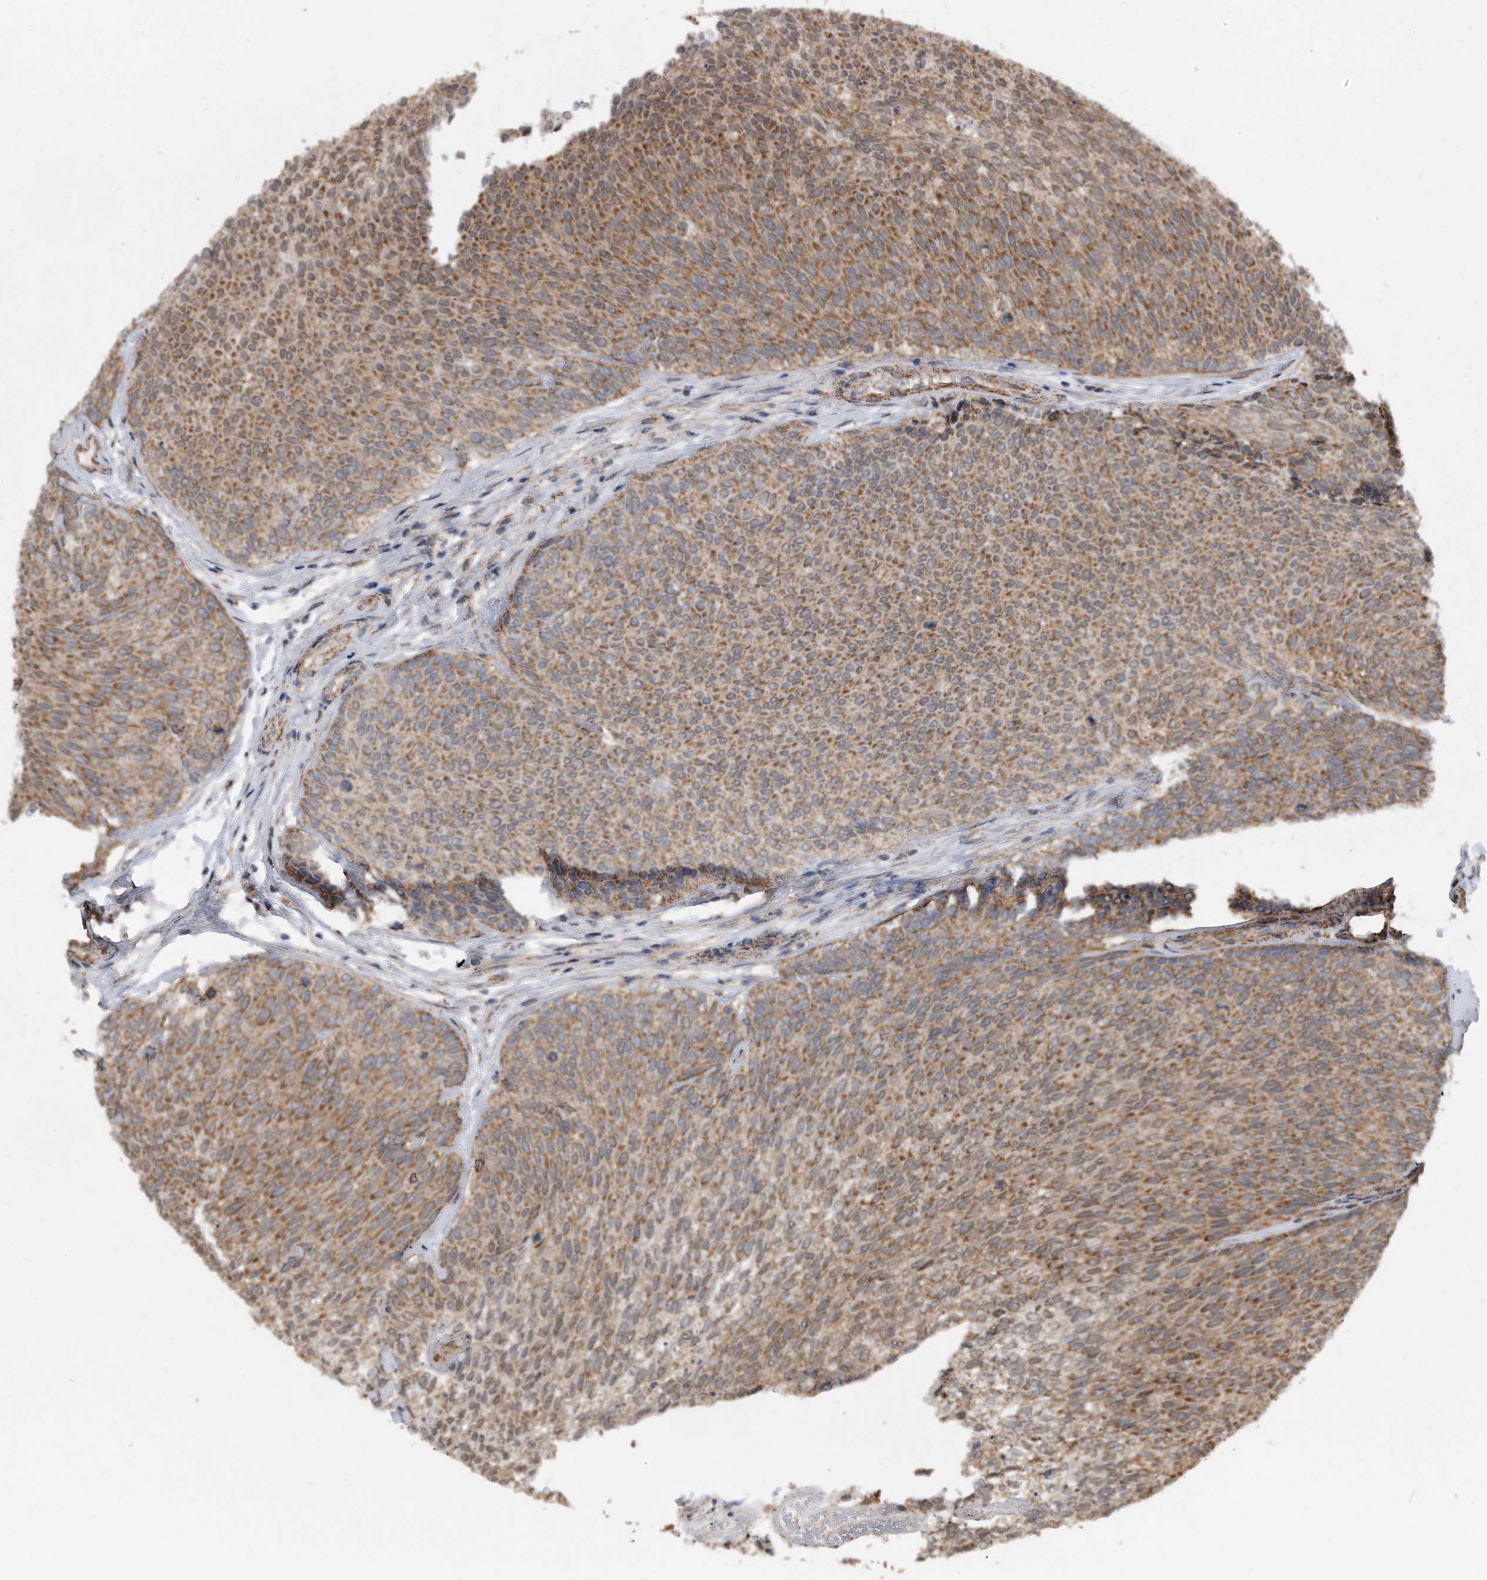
{"staining": {"intensity": "moderate", "quantity": ">75%", "location": "cytoplasmic/membranous"}, "tissue": "urothelial cancer", "cell_type": "Tumor cells", "image_type": "cancer", "snomed": [{"axis": "morphology", "description": "Urothelial carcinoma, Low grade"}, {"axis": "topography", "description": "Urinary bladder"}], "caption": "Urothelial carcinoma (low-grade) was stained to show a protein in brown. There is medium levels of moderate cytoplasmic/membranous staining in about >75% of tumor cells.", "gene": "DUSP22", "patient": {"sex": "female", "age": 79}}